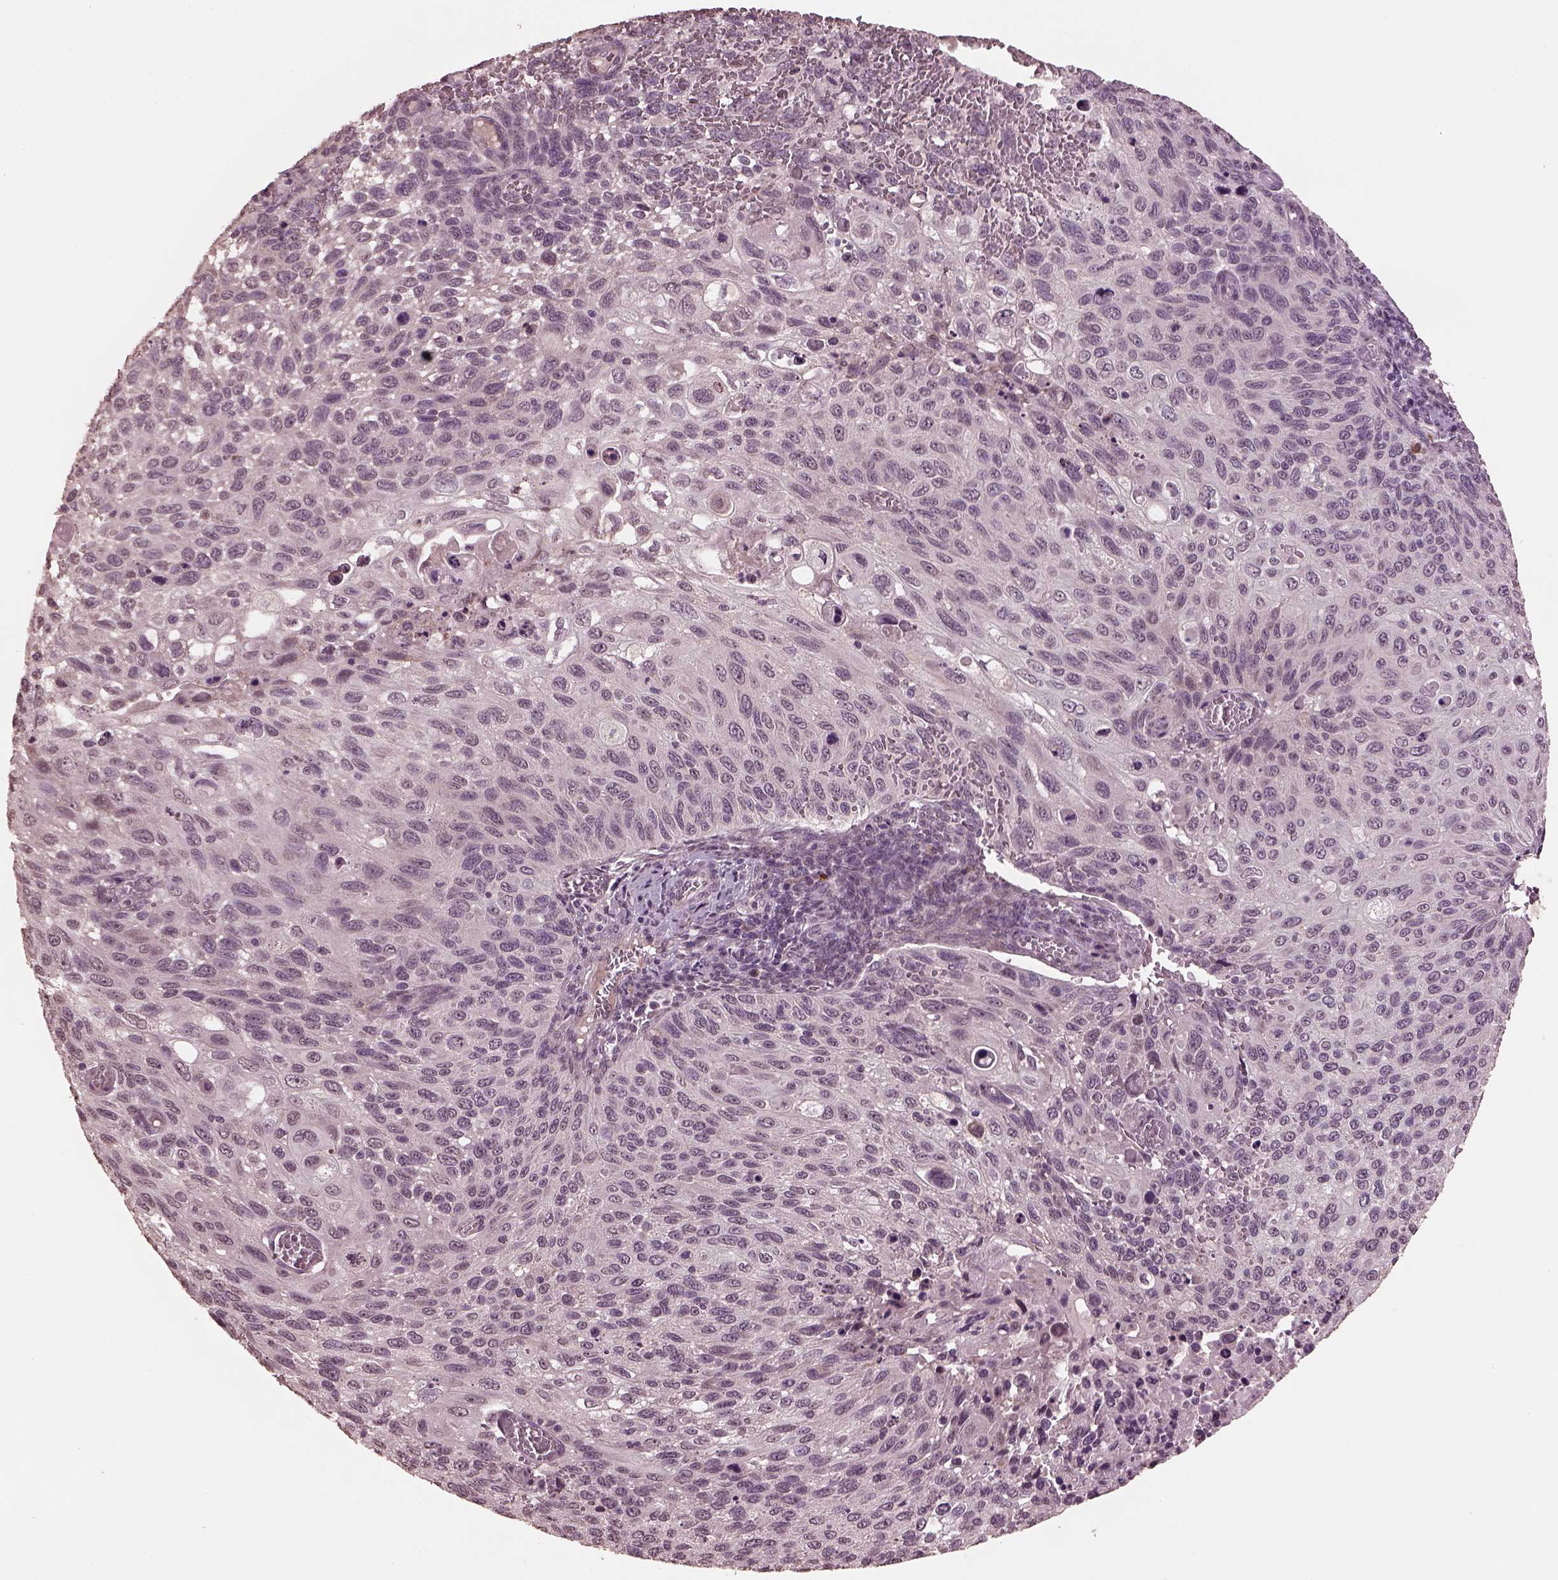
{"staining": {"intensity": "negative", "quantity": "none", "location": "none"}, "tissue": "cervical cancer", "cell_type": "Tumor cells", "image_type": "cancer", "snomed": [{"axis": "morphology", "description": "Squamous cell carcinoma, NOS"}, {"axis": "topography", "description": "Cervix"}], "caption": "There is no significant expression in tumor cells of cervical cancer.", "gene": "IL18RAP", "patient": {"sex": "female", "age": 70}}